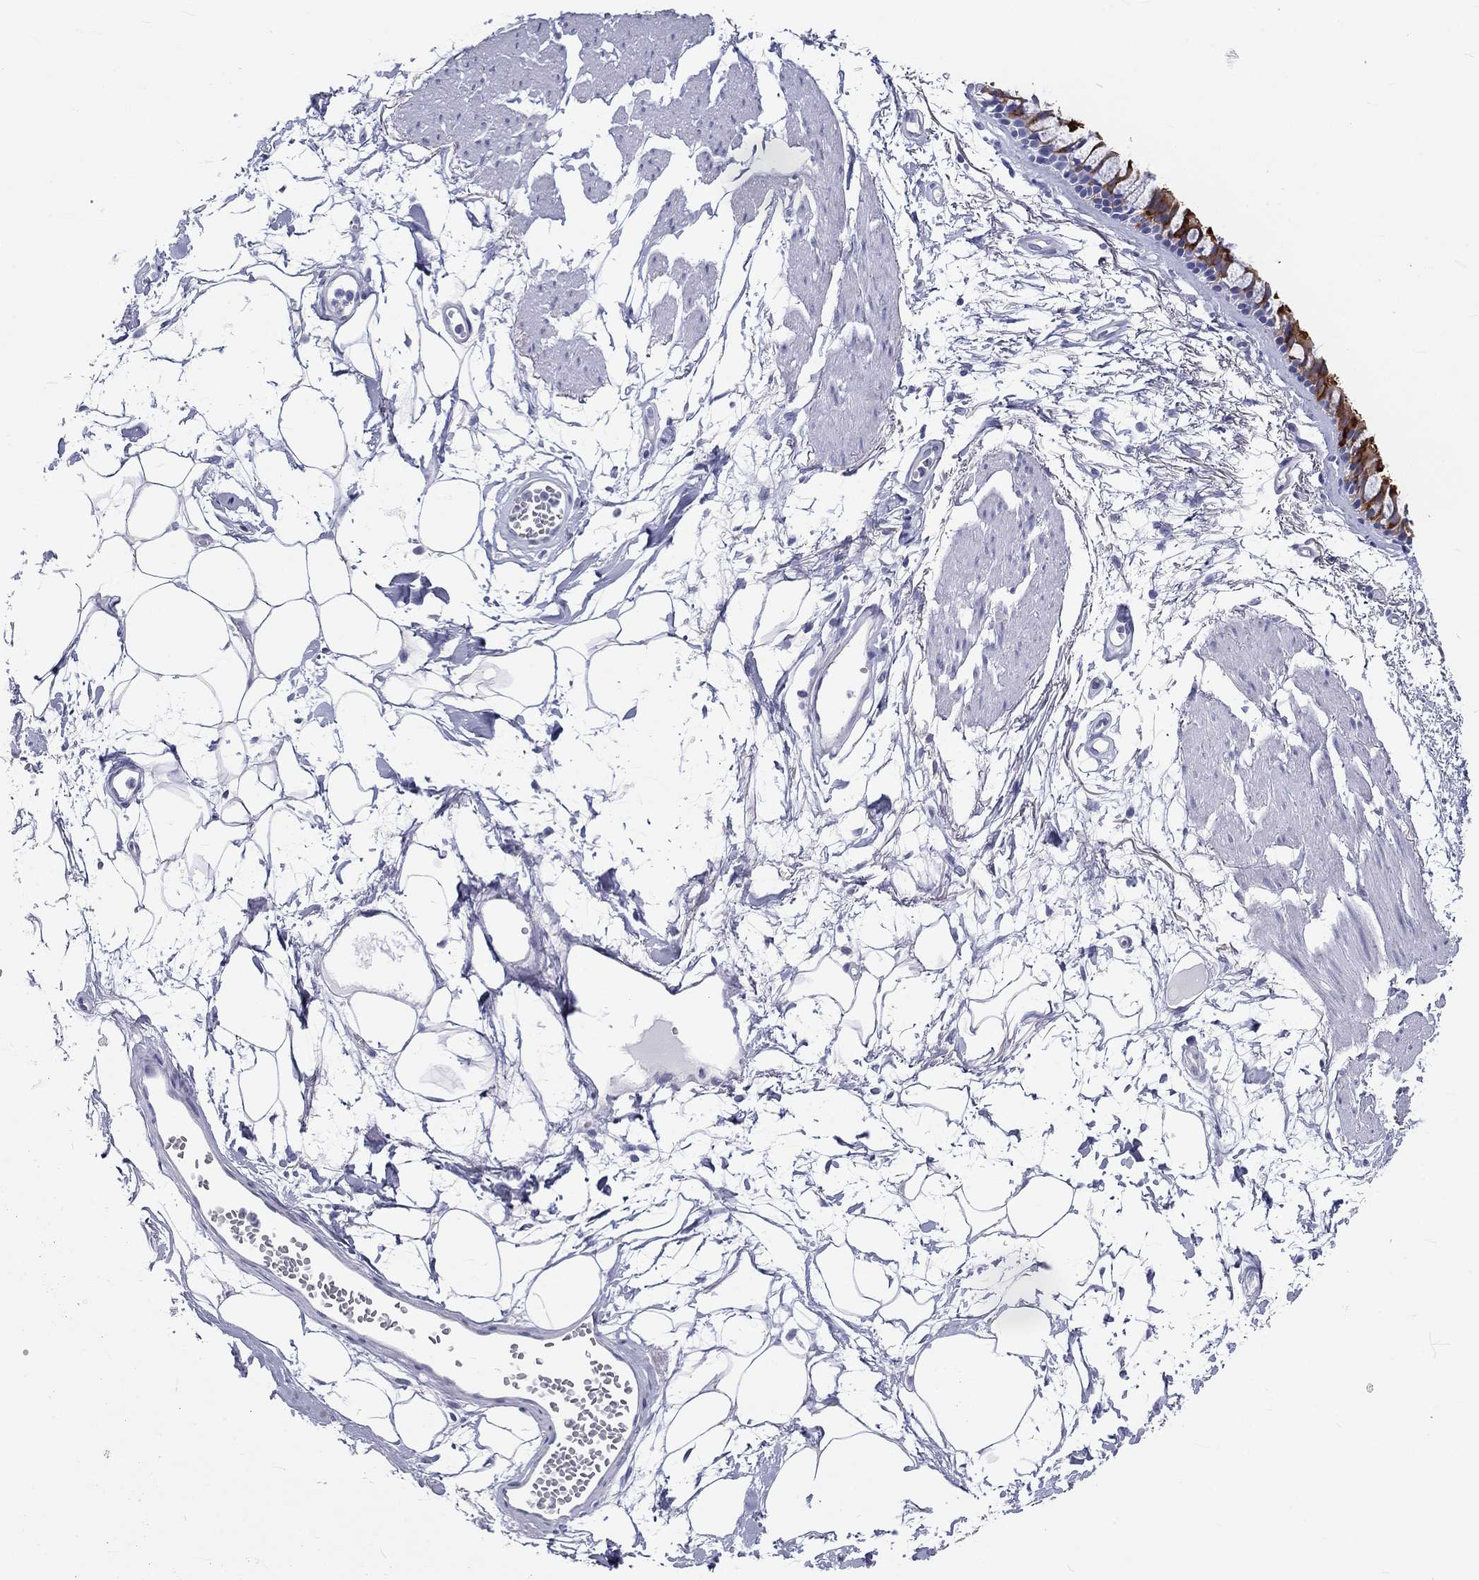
{"staining": {"intensity": "strong", "quantity": "<25%", "location": "cytoplasmic/membranous"}, "tissue": "bronchus", "cell_type": "Respiratory epithelial cells", "image_type": "normal", "snomed": [{"axis": "morphology", "description": "Normal tissue, NOS"}, {"axis": "topography", "description": "Cartilage tissue"}, {"axis": "topography", "description": "Bronchus"}], "caption": "Strong cytoplasmic/membranous protein positivity is identified in approximately <25% of respiratory epithelial cells in bronchus. (DAB (3,3'-diaminobenzidine) = brown stain, brightfield microscopy at high magnification).", "gene": "DNALI1", "patient": {"sex": "male", "age": 66}}